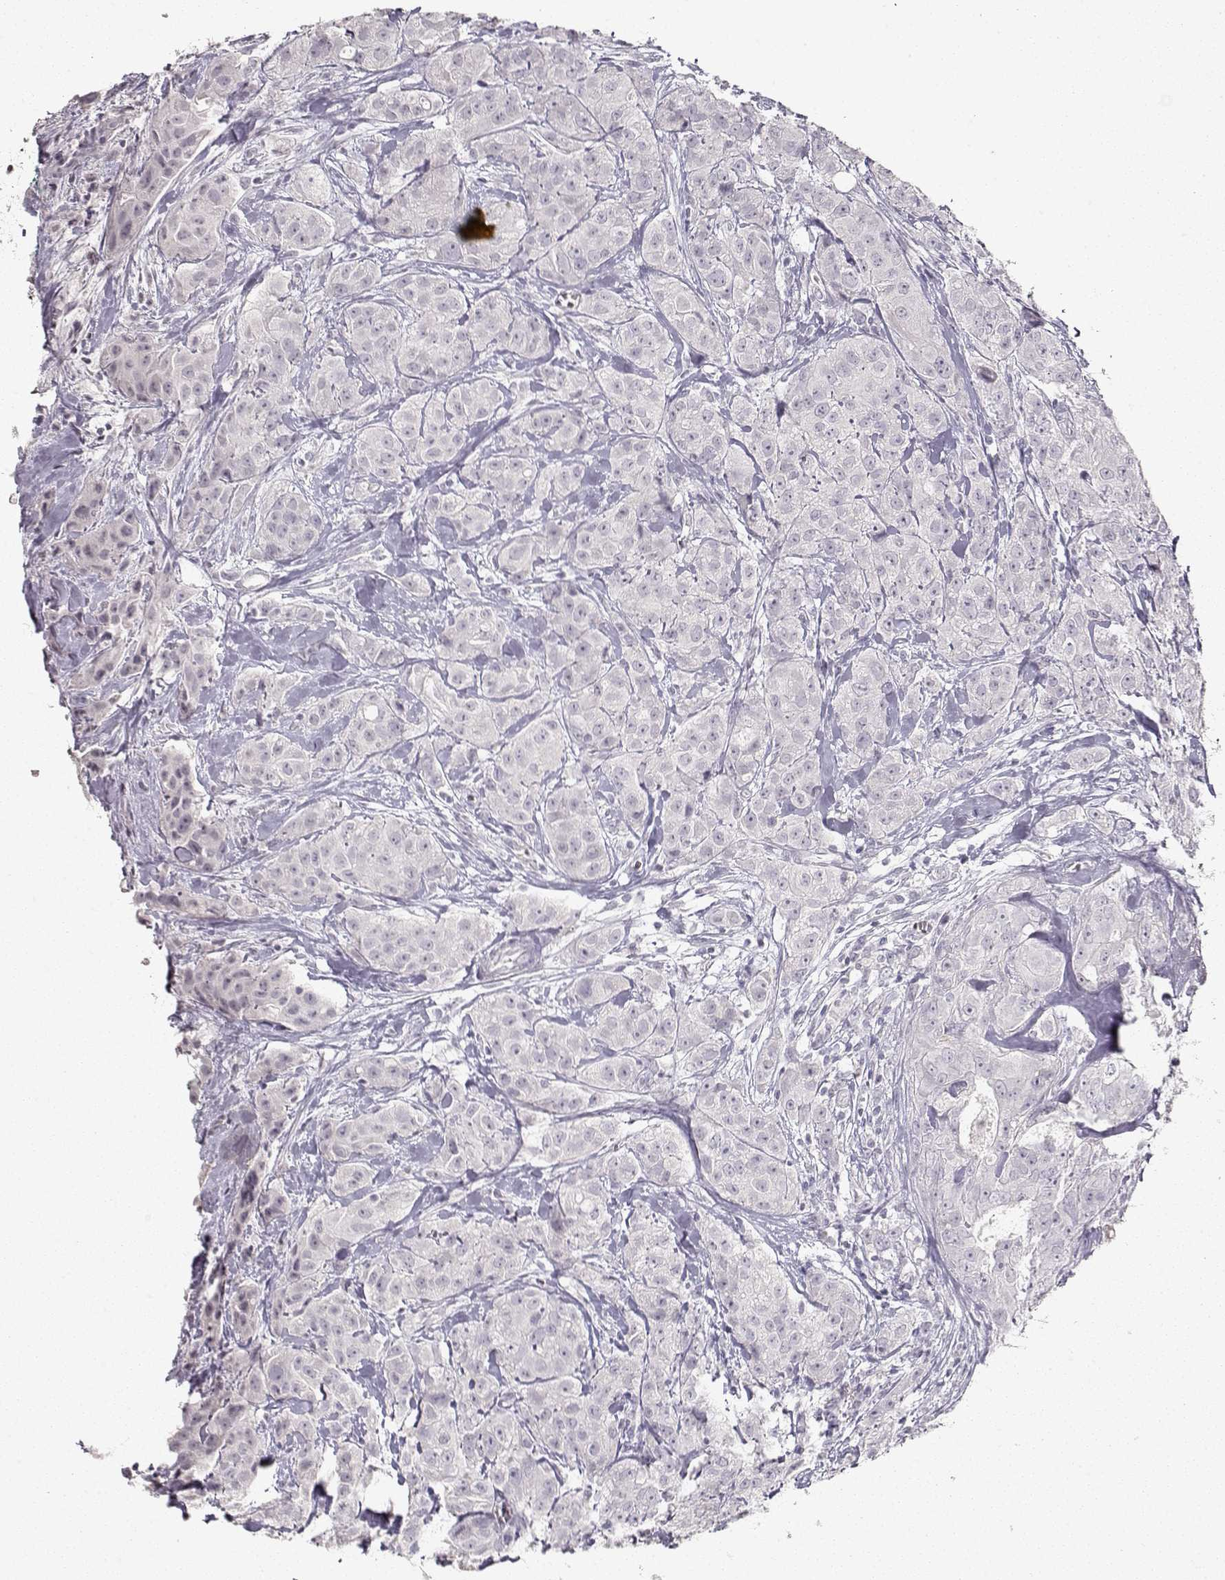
{"staining": {"intensity": "negative", "quantity": "none", "location": "none"}, "tissue": "breast cancer", "cell_type": "Tumor cells", "image_type": "cancer", "snomed": [{"axis": "morphology", "description": "Duct carcinoma"}, {"axis": "topography", "description": "Breast"}], "caption": "An IHC histopathology image of breast cancer is shown. There is no staining in tumor cells of breast cancer.", "gene": "S100B", "patient": {"sex": "female", "age": 43}}